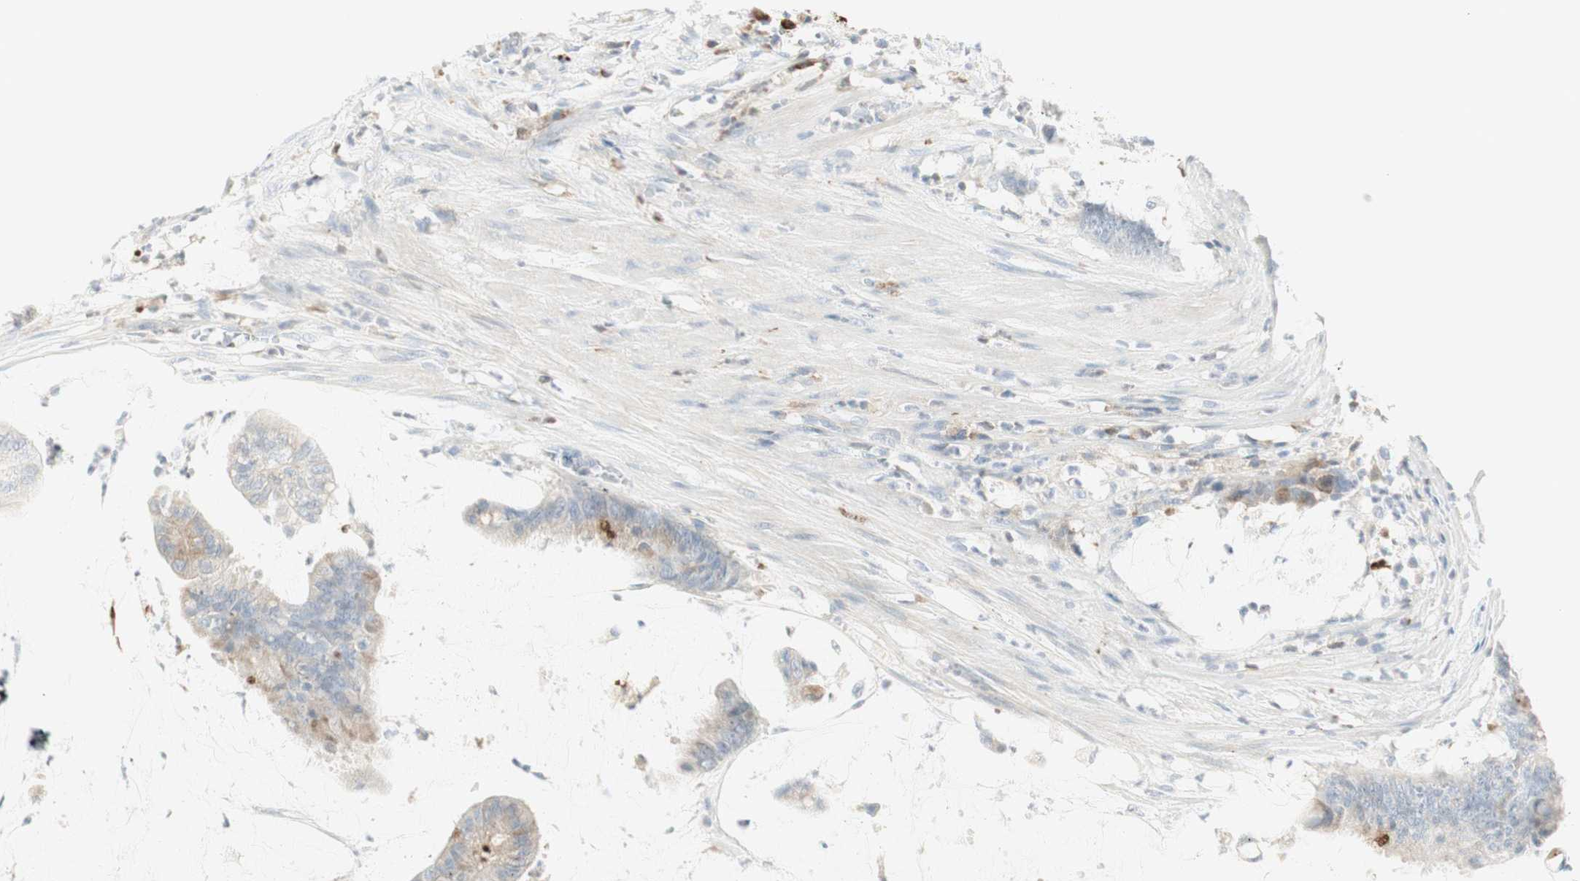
{"staining": {"intensity": "moderate", "quantity": "<25%", "location": "cytoplasmic/membranous"}, "tissue": "colorectal cancer", "cell_type": "Tumor cells", "image_type": "cancer", "snomed": [{"axis": "morphology", "description": "Adenocarcinoma, NOS"}, {"axis": "topography", "description": "Rectum"}], "caption": "Protein analysis of colorectal cancer tissue shows moderate cytoplasmic/membranous staining in approximately <25% of tumor cells.", "gene": "MDK", "patient": {"sex": "female", "age": 66}}